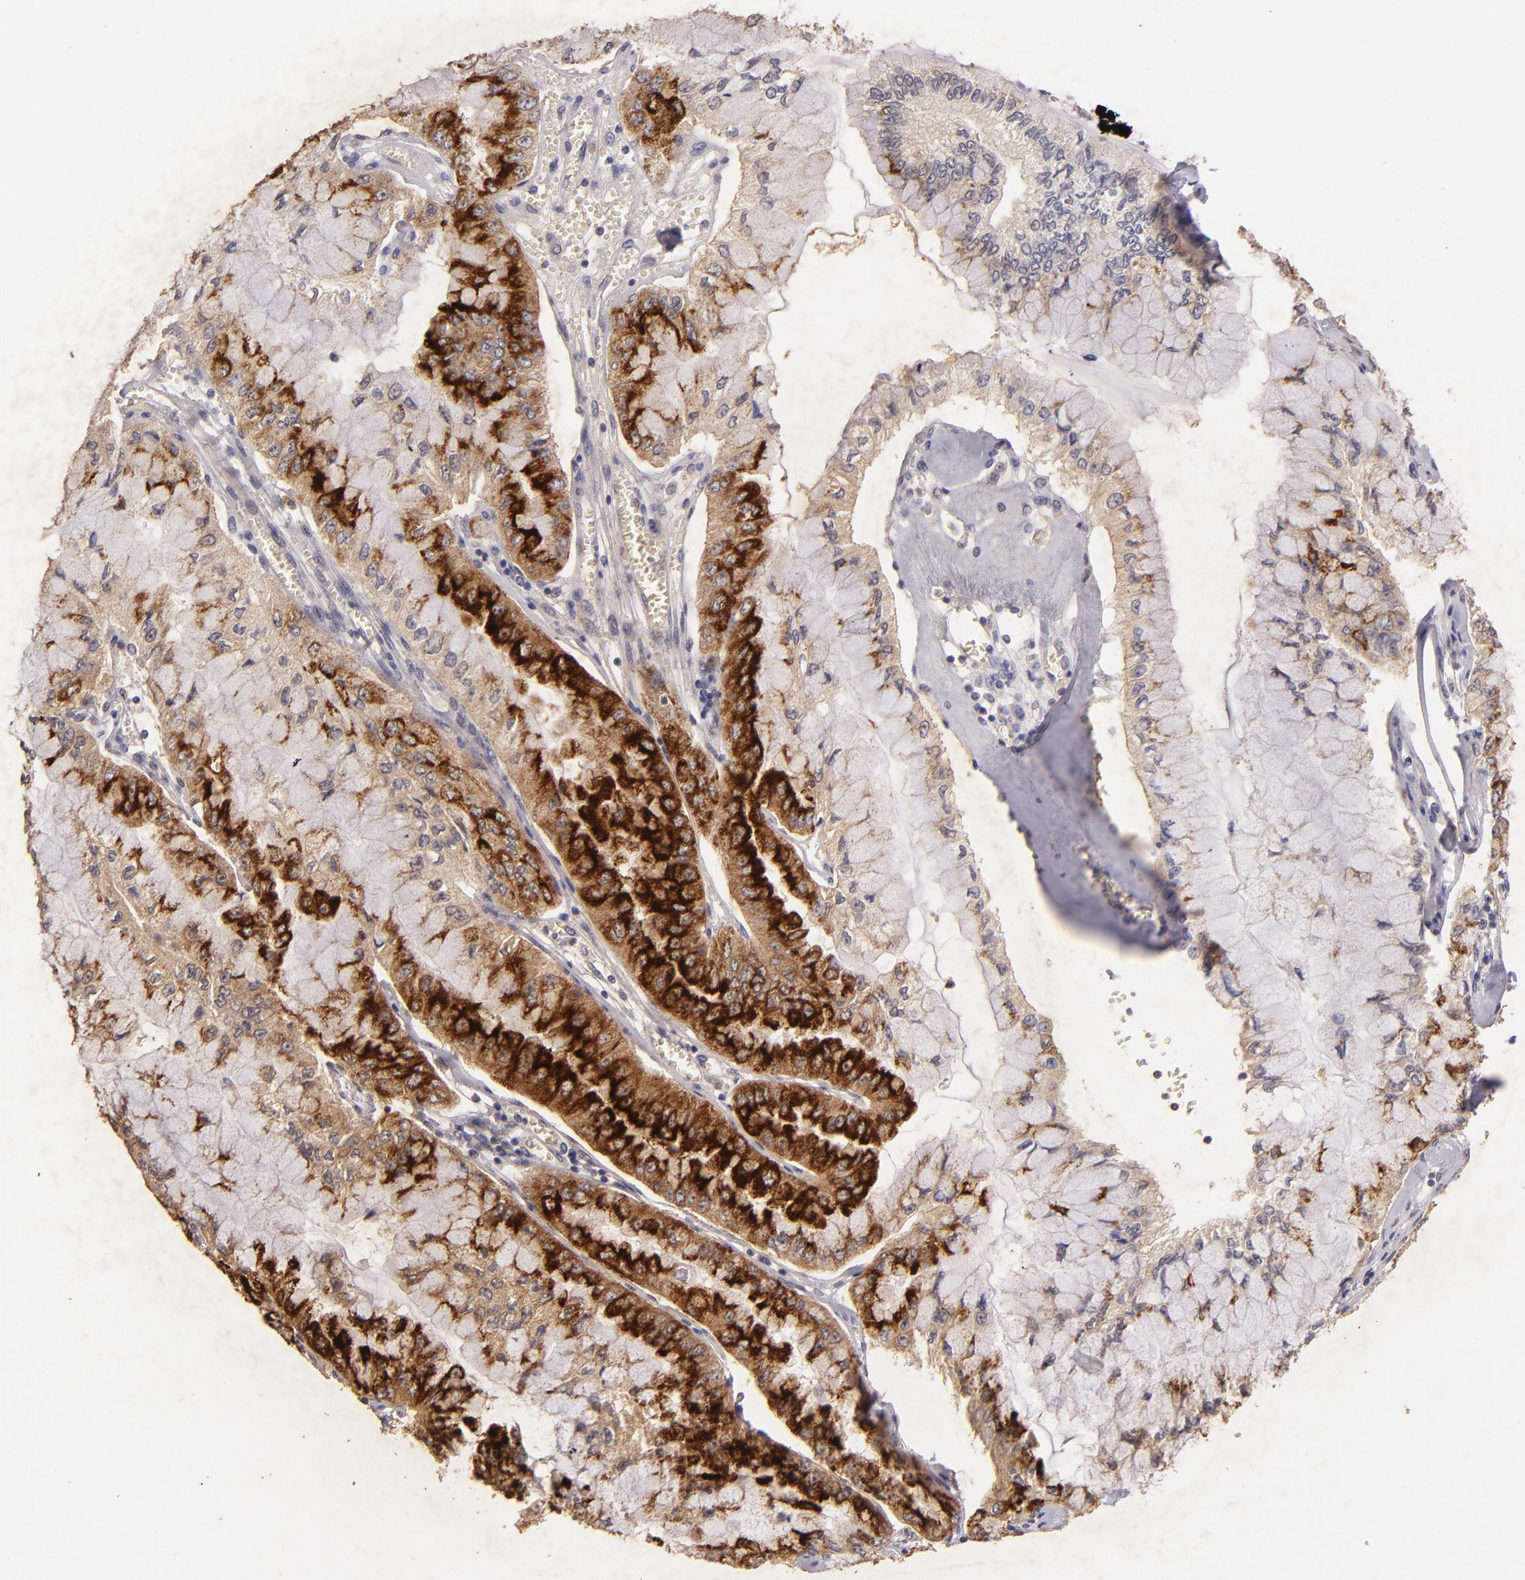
{"staining": {"intensity": "strong", "quantity": ">75%", "location": "cytoplasmic/membranous"}, "tissue": "liver cancer", "cell_type": "Tumor cells", "image_type": "cancer", "snomed": [{"axis": "morphology", "description": "Cholangiocarcinoma"}, {"axis": "topography", "description": "Liver"}], "caption": "Human cholangiocarcinoma (liver) stained for a protein (brown) reveals strong cytoplasmic/membranous positive staining in approximately >75% of tumor cells.", "gene": "MUC5AC", "patient": {"sex": "female", "age": 79}}